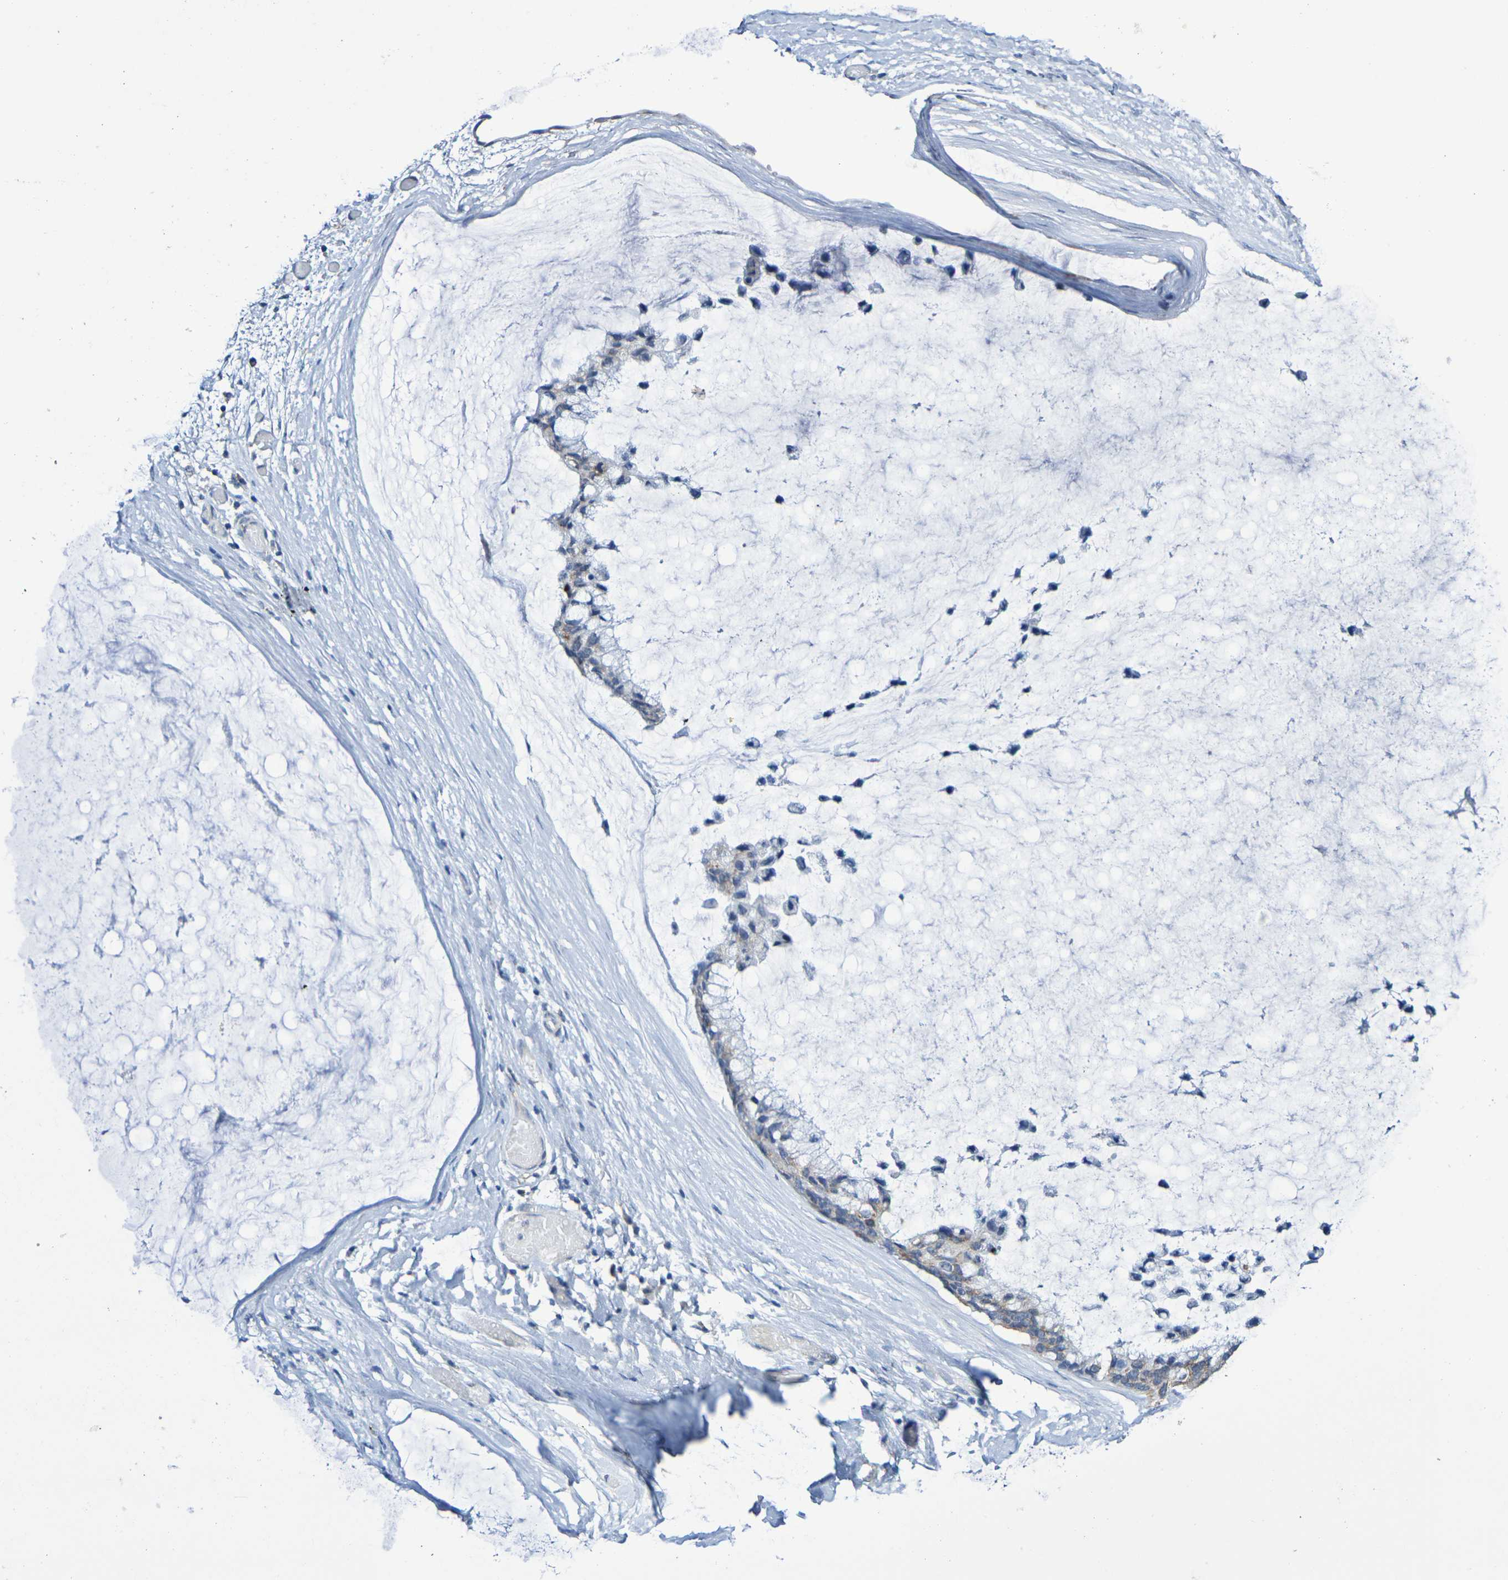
{"staining": {"intensity": "moderate", "quantity": ">75%", "location": "cytoplasmic/membranous"}, "tissue": "ovarian cancer", "cell_type": "Tumor cells", "image_type": "cancer", "snomed": [{"axis": "morphology", "description": "Cystadenocarcinoma, mucinous, NOS"}, {"axis": "topography", "description": "Ovary"}], "caption": "Ovarian cancer (mucinous cystadenocarcinoma) stained with a protein marker exhibits moderate staining in tumor cells.", "gene": "CHRNB1", "patient": {"sex": "female", "age": 39}}